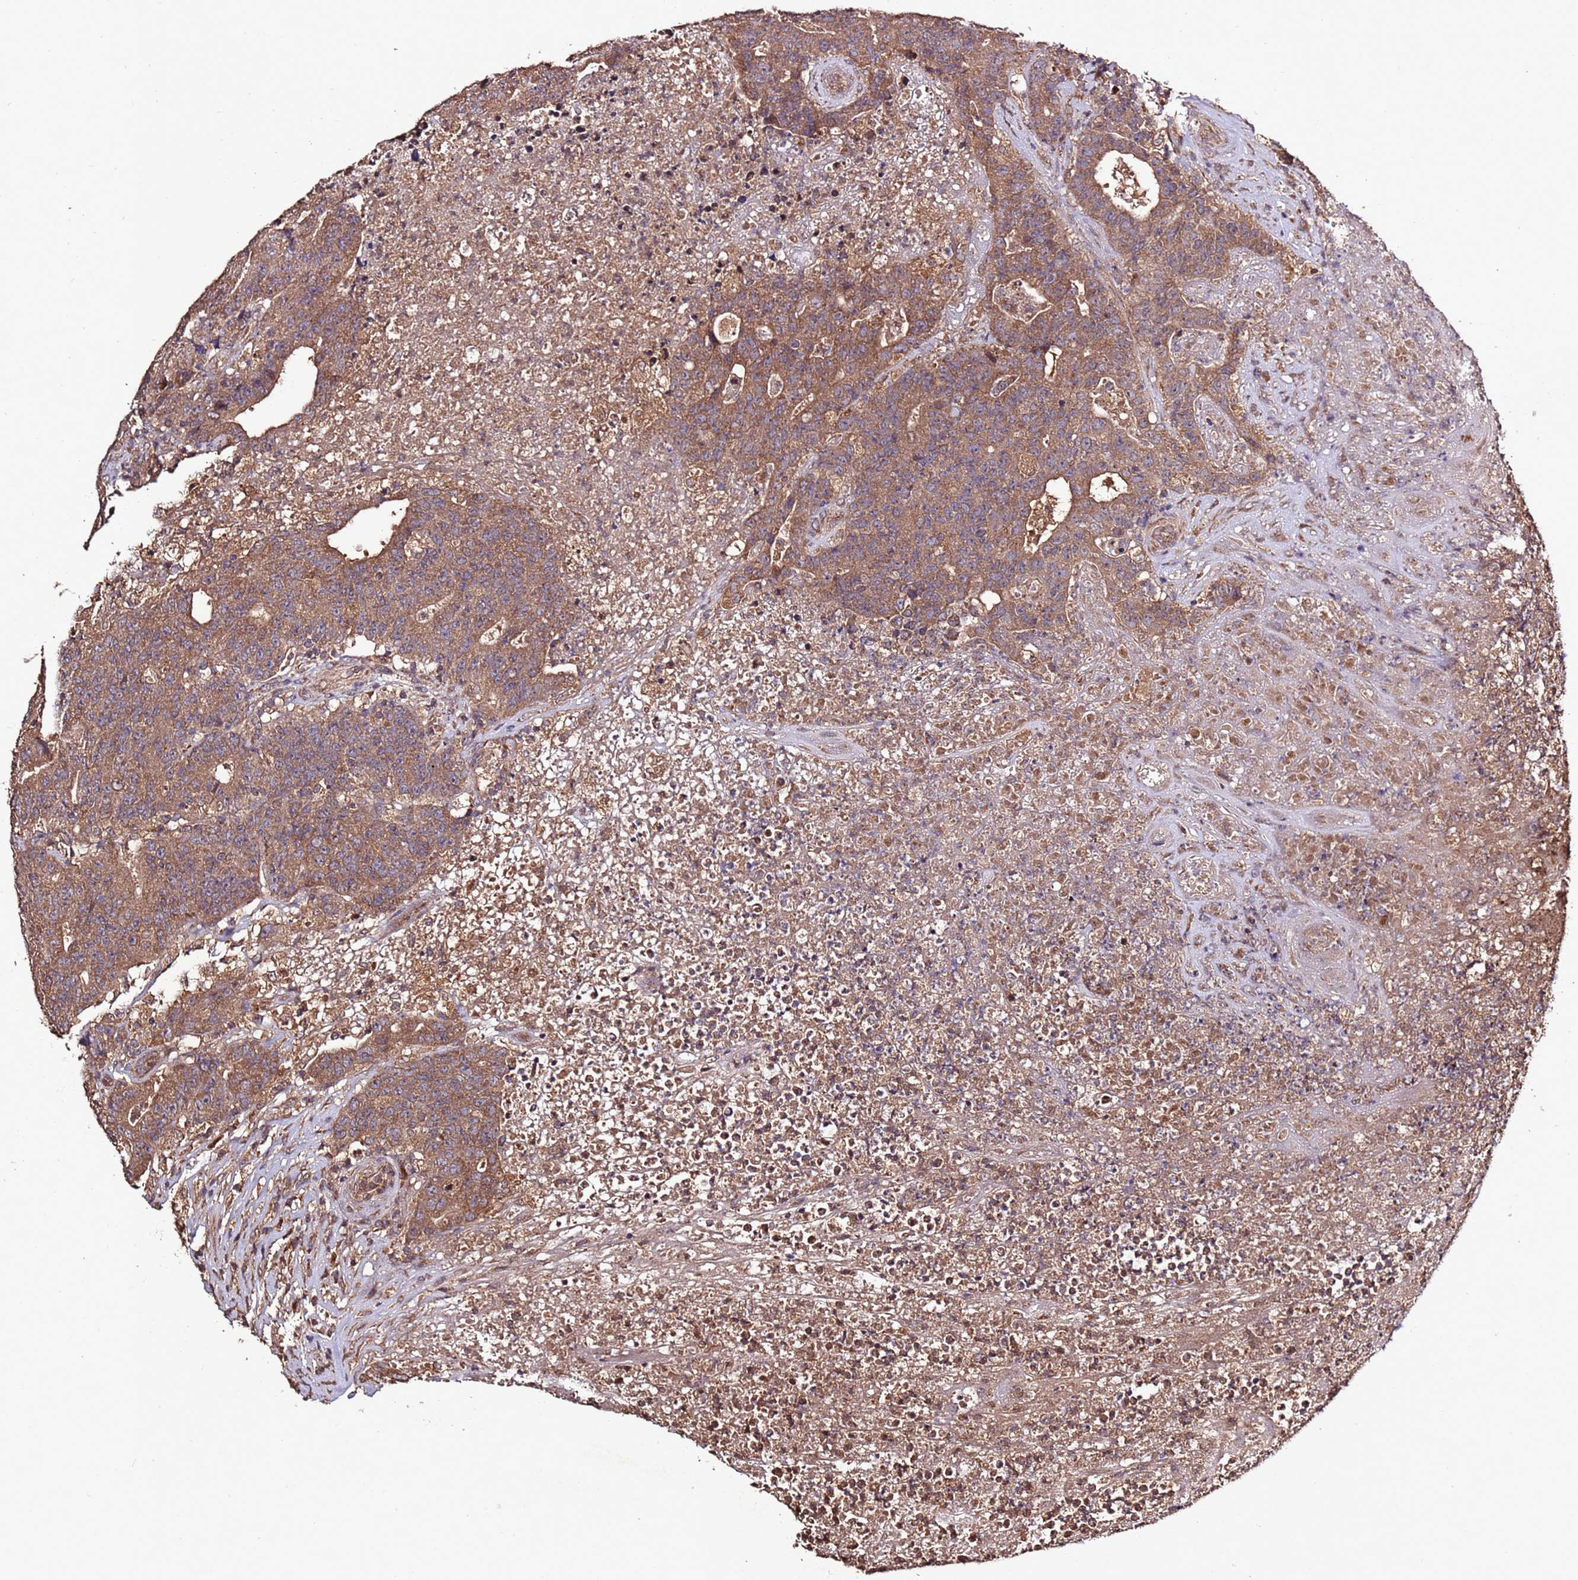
{"staining": {"intensity": "moderate", "quantity": ">75%", "location": "cytoplasmic/membranous"}, "tissue": "colorectal cancer", "cell_type": "Tumor cells", "image_type": "cancer", "snomed": [{"axis": "morphology", "description": "Adenocarcinoma, NOS"}, {"axis": "topography", "description": "Colon"}], "caption": "DAB immunohistochemical staining of human adenocarcinoma (colorectal) exhibits moderate cytoplasmic/membranous protein positivity in approximately >75% of tumor cells.", "gene": "RPS15A", "patient": {"sex": "female", "age": 75}}